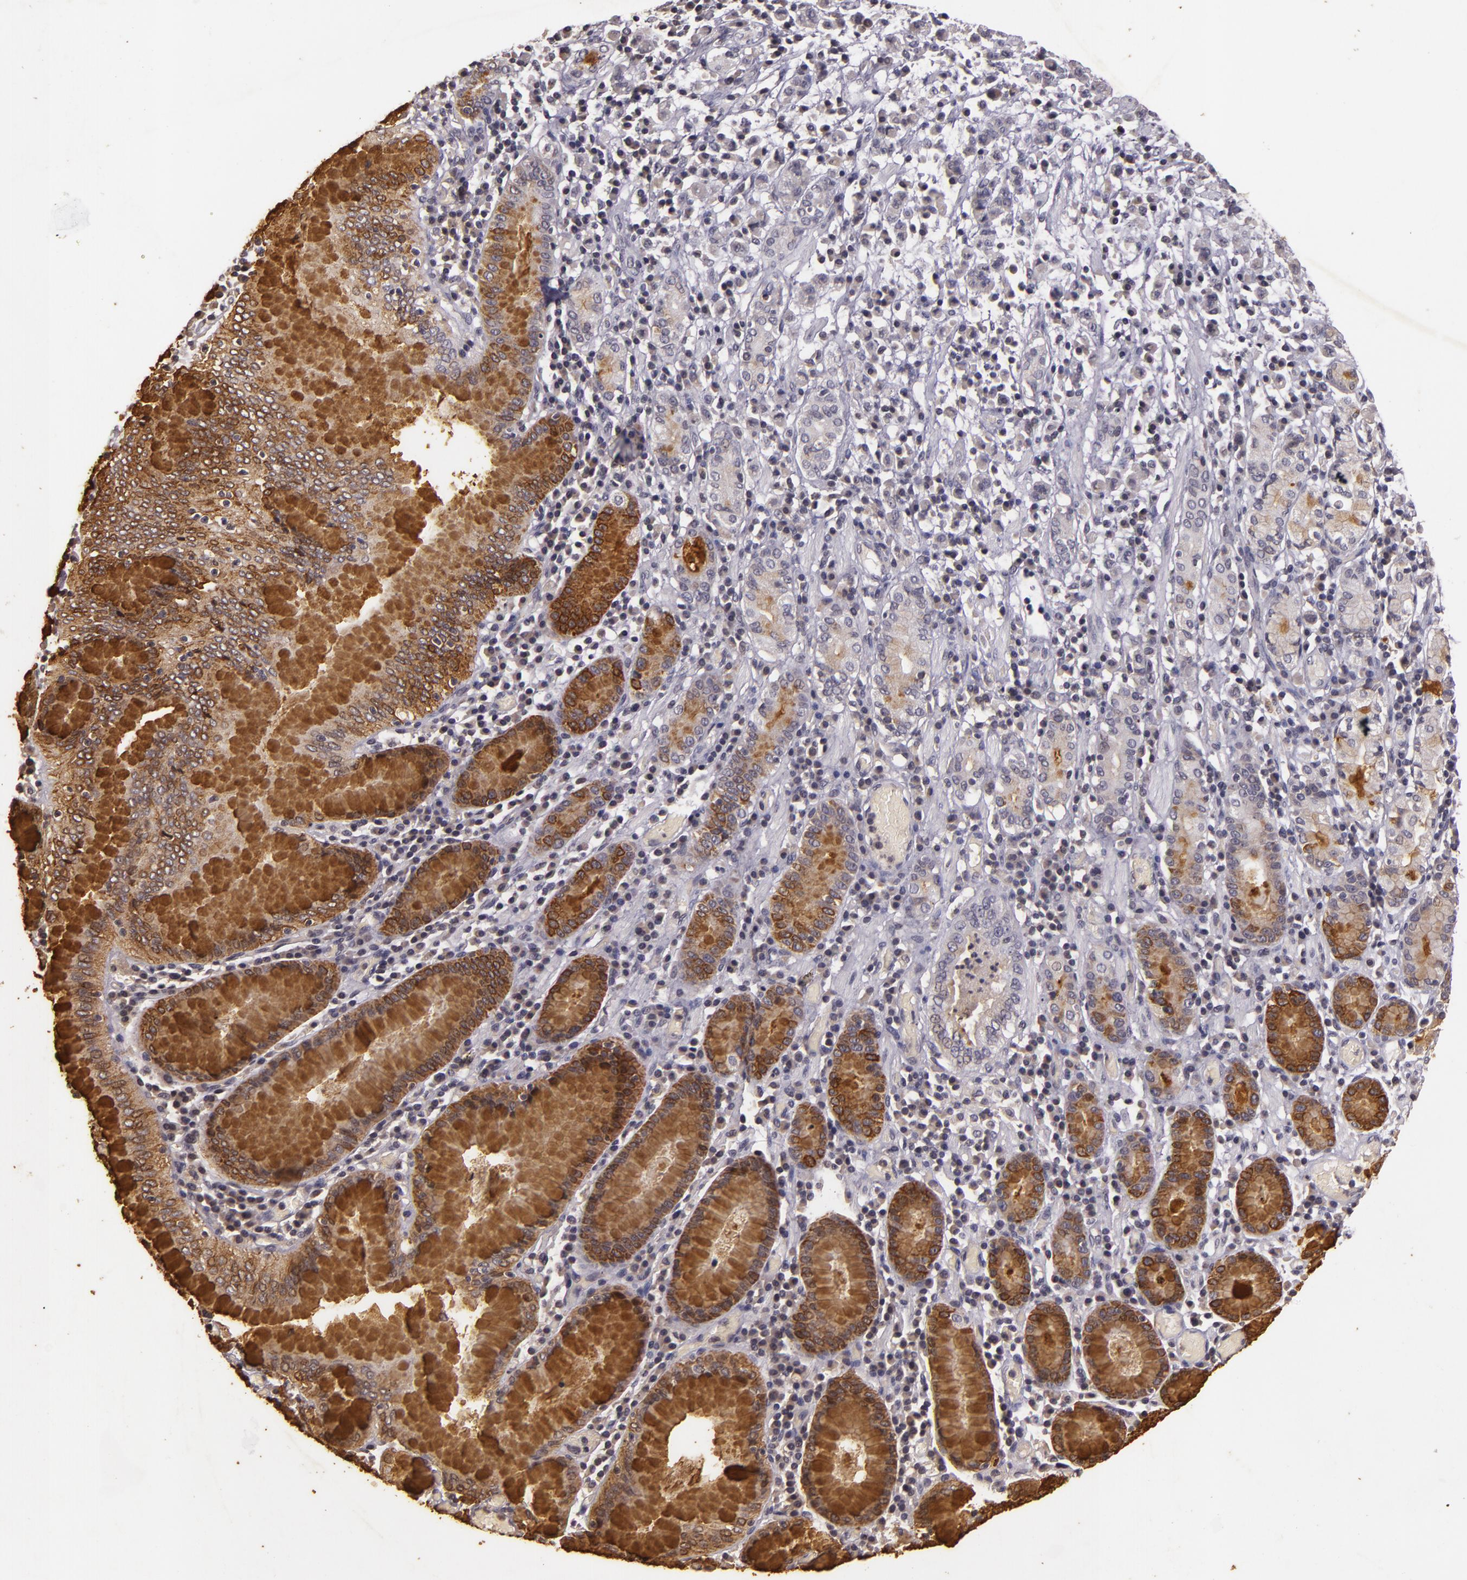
{"staining": {"intensity": "negative", "quantity": "none", "location": "none"}, "tissue": "stomach cancer", "cell_type": "Tumor cells", "image_type": "cancer", "snomed": [{"axis": "morphology", "description": "Adenocarcinoma, NOS"}, {"axis": "topography", "description": "Stomach, lower"}], "caption": "Tumor cells are negative for brown protein staining in adenocarcinoma (stomach).", "gene": "TFF1", "patient": {"sex": "male", "age": 88}}